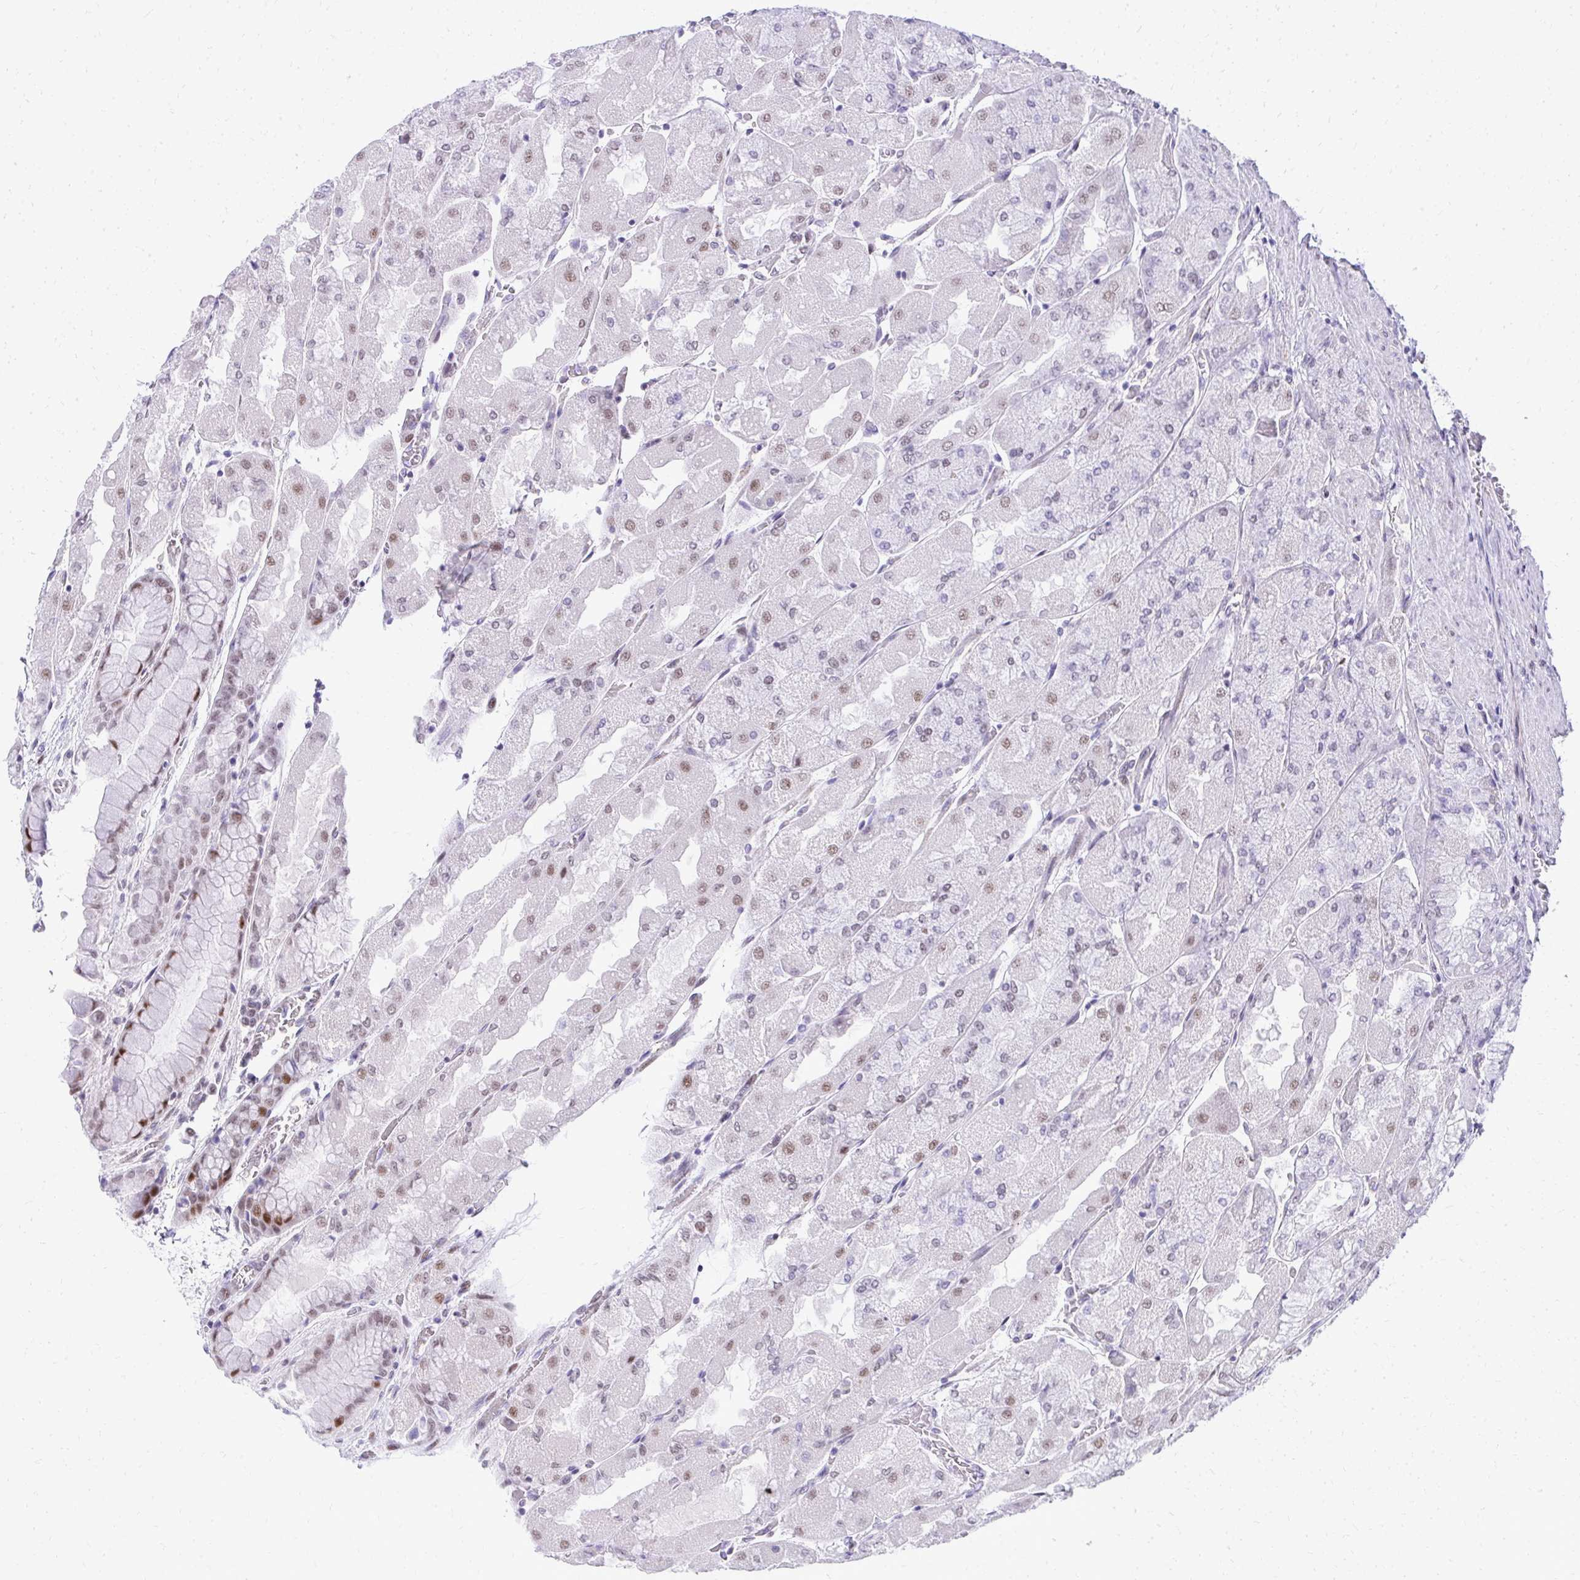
{"staining": {"intensity": "moderate", "quantity": "25%-75%", "location": "nuclear"}, "tissue": "stomach", "cell_type": "Glandular cells", "image_type": "normal", "snomed": [{"axis": "morphology", "description": "Normal tissue, NOS"}, {"axis": "topography", "description": "Stomach"}], "caption": "Approximately 25%-75% of glandular cells in benign stomach display moderate nuclear protein expression as visualized by brown immunohistochemical staining.", "gene": "GLDN", "patient": {"sex": "female", "age": 61}}